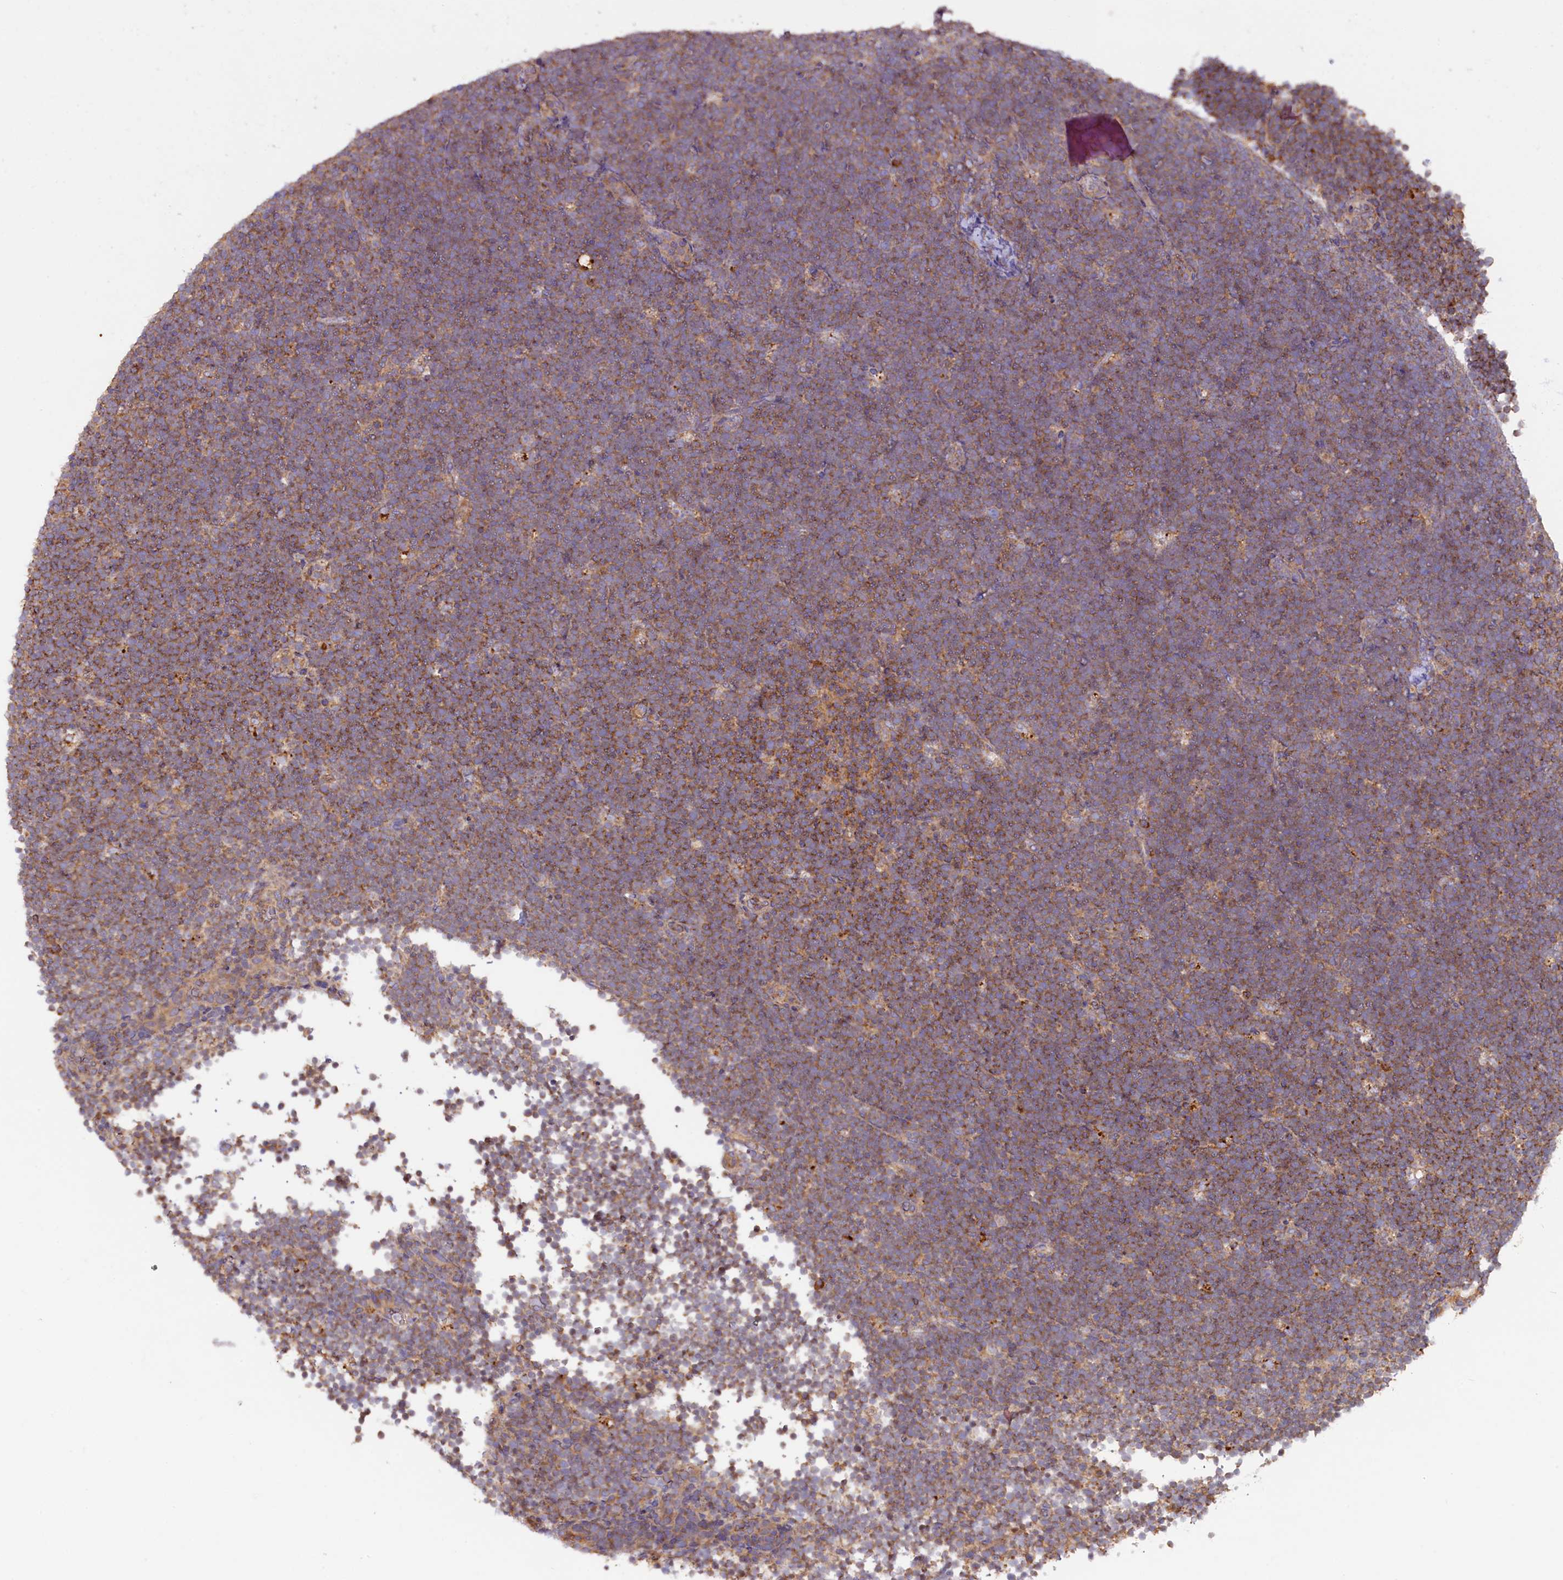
{"staining": {"intensity": "moderate", "quantity": ">75%", "location": "cytoplasmic/membranous"}, "tissue": "lymphoma", "cell_type": "Tumor cells", "image_type": "cancer", "snomed": [{"axis": "morphology", "description": "Malignant lymphoma, non-Hodgkin's type, High grade"}, {"axis": "topography", "description": "Lymph node"}], "caption": "This is a micrograph of IHC staining of lymphoma, which shows moderate staining in the cytoplasmic/membranous of tumor cells.", "gene": "CIAO3", "patient": {"sex": "male", "age": 13}}